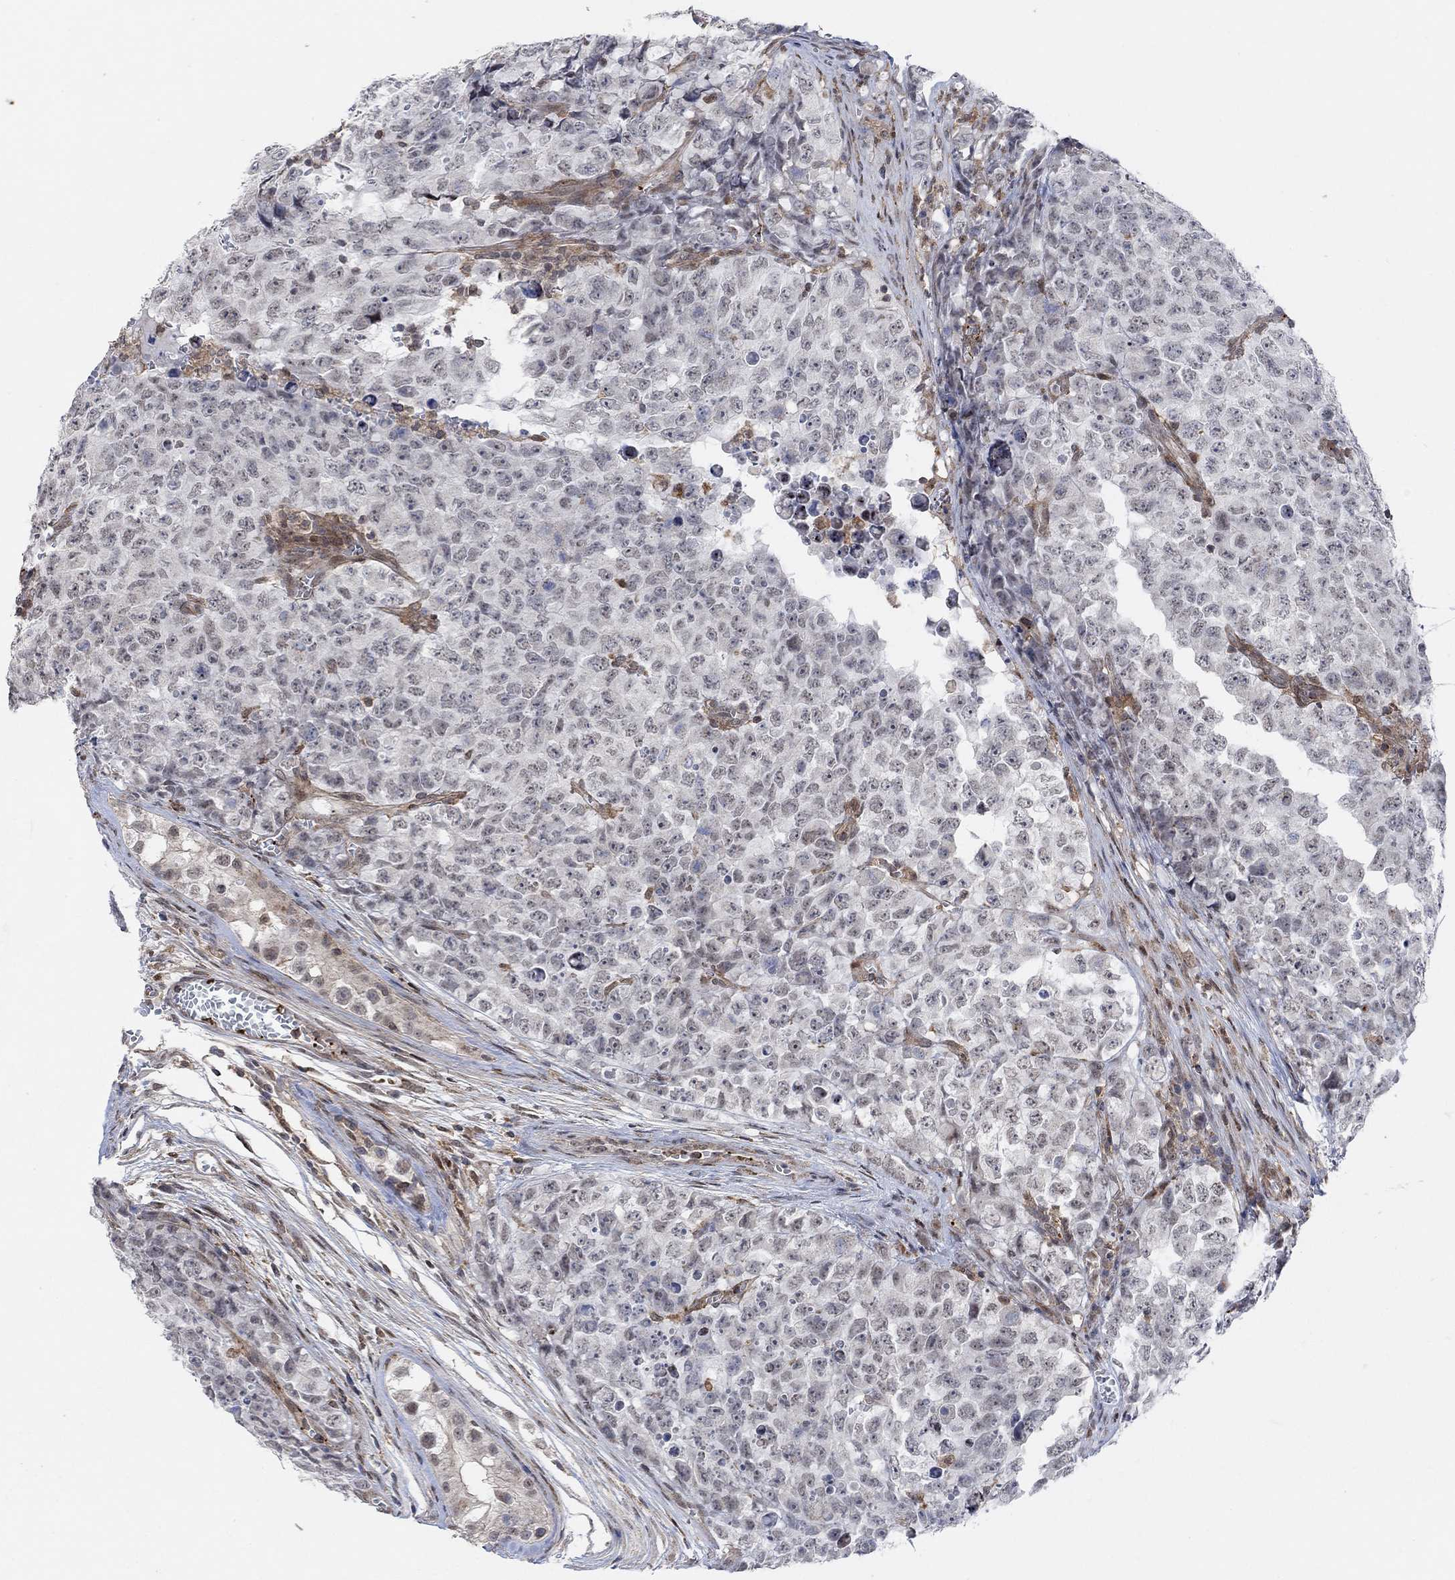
{"staining": {"intensity": "negative", "quantity": "none", "location": "none"}, "tissue": "testis cancer", "cell_type": "Tumor cells", "image_type": "cancer", "snomed": [{"axis": "morphology", "description": "Carcinoma, Embryonal, NOS"}, {"axis": "topography", "description": "Testis"}], "caption": "DAB immunohistochemical staining of testis cancer (embryonal carcinoma) demonstrates no significant expression in tumor cells.", "gene": "PWWP2B", "patient": {"sex": "male", "age": 23}}